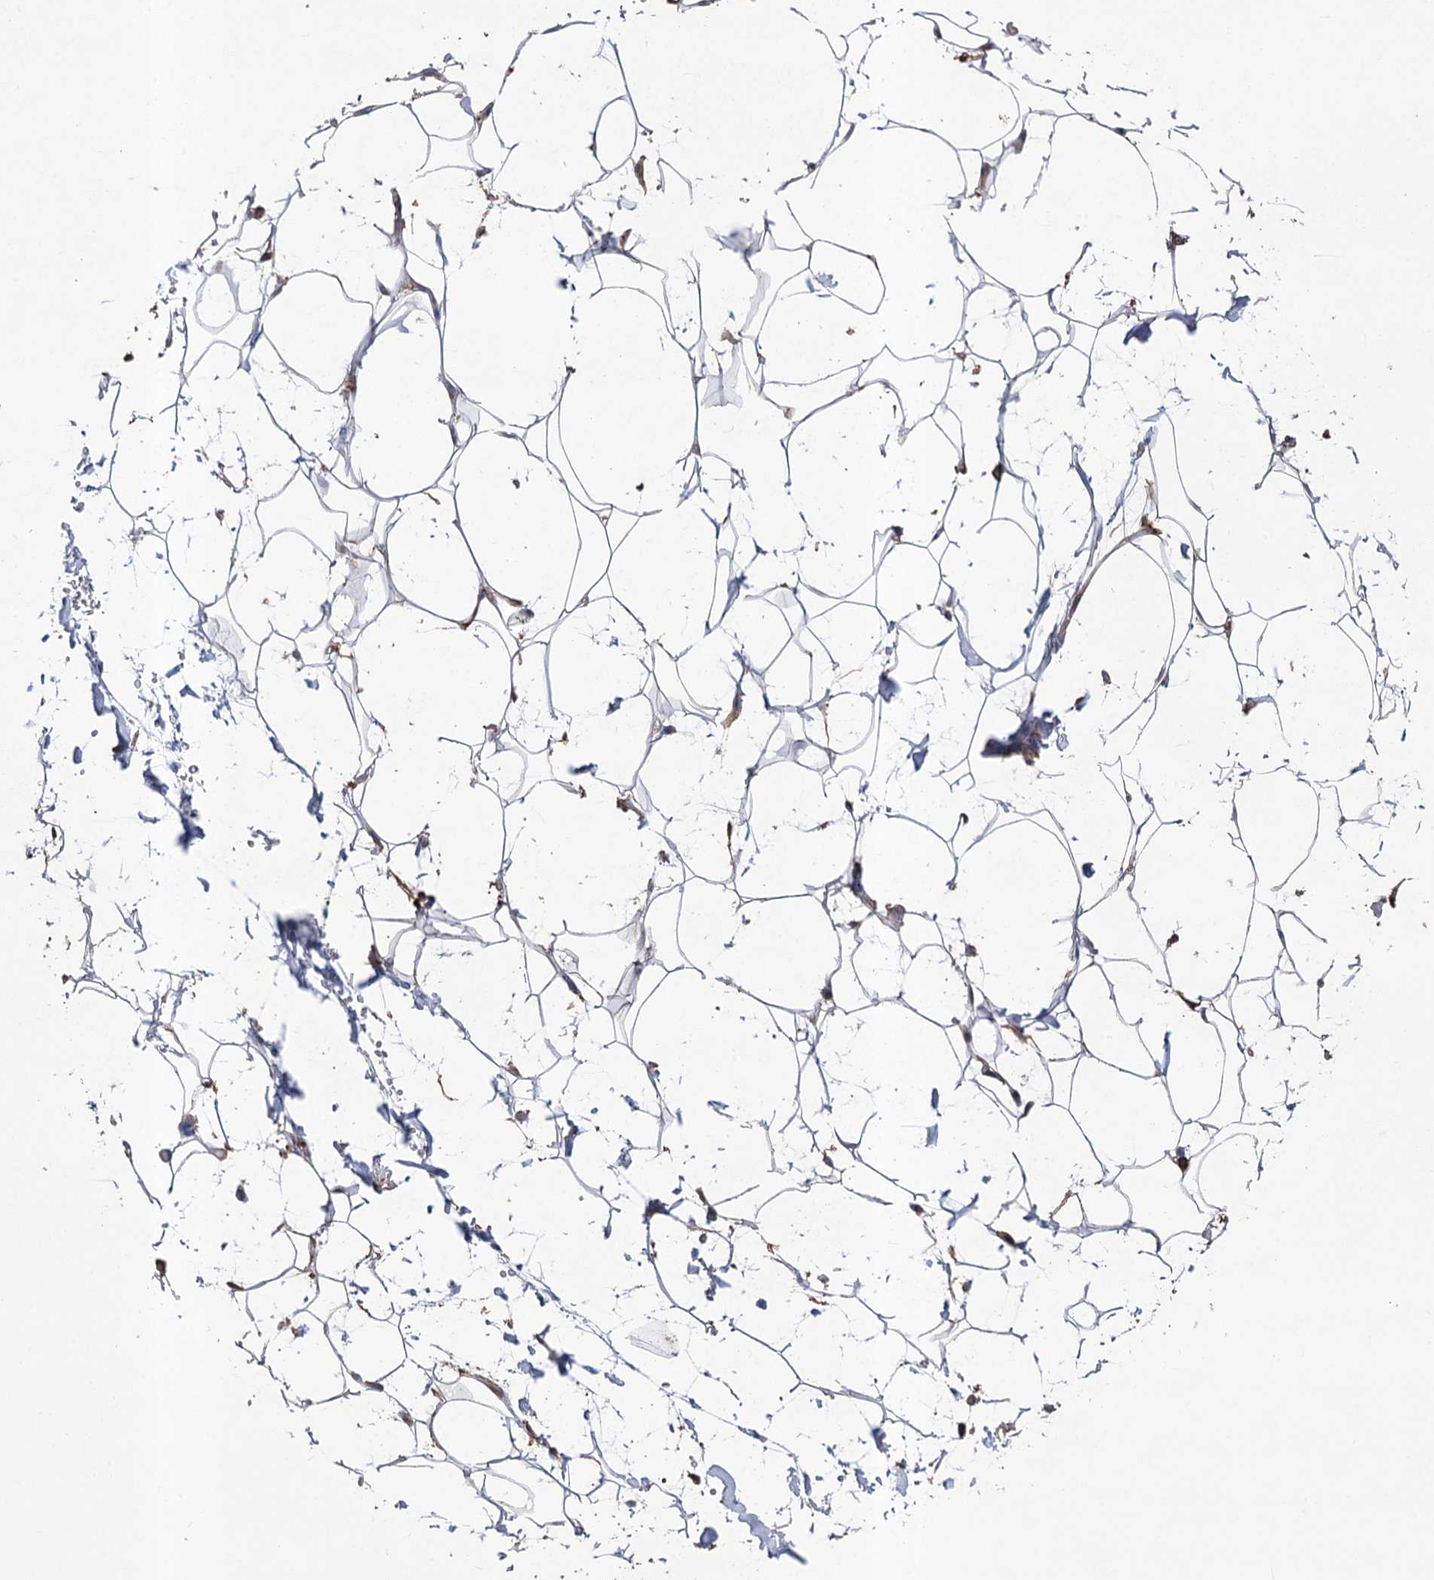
{"staining": {"intensity": "weak", "quantity": ">75%", "location": "cytoplasmic/membranous"}, "tissue": "adipose tissue", "cell_type": "Adipocytes", "image_type": "normal", "snomed": [{"axis": "morphology", "description": "Normal tissue, NOS"}, {"axis": "topography", "description": "Breast"}], "caption": "Protein expression by immunohistochemistry demonstrates weak cytoplasmic/membranous staining in approximately >75% of adipocytes in unremarkable adipose tissue. Immunohistochemistry stains the protein in brown and the nuclei are stained blue.", "gene": "FAM13B", "patient": {"sex": "female", "age": 26}}